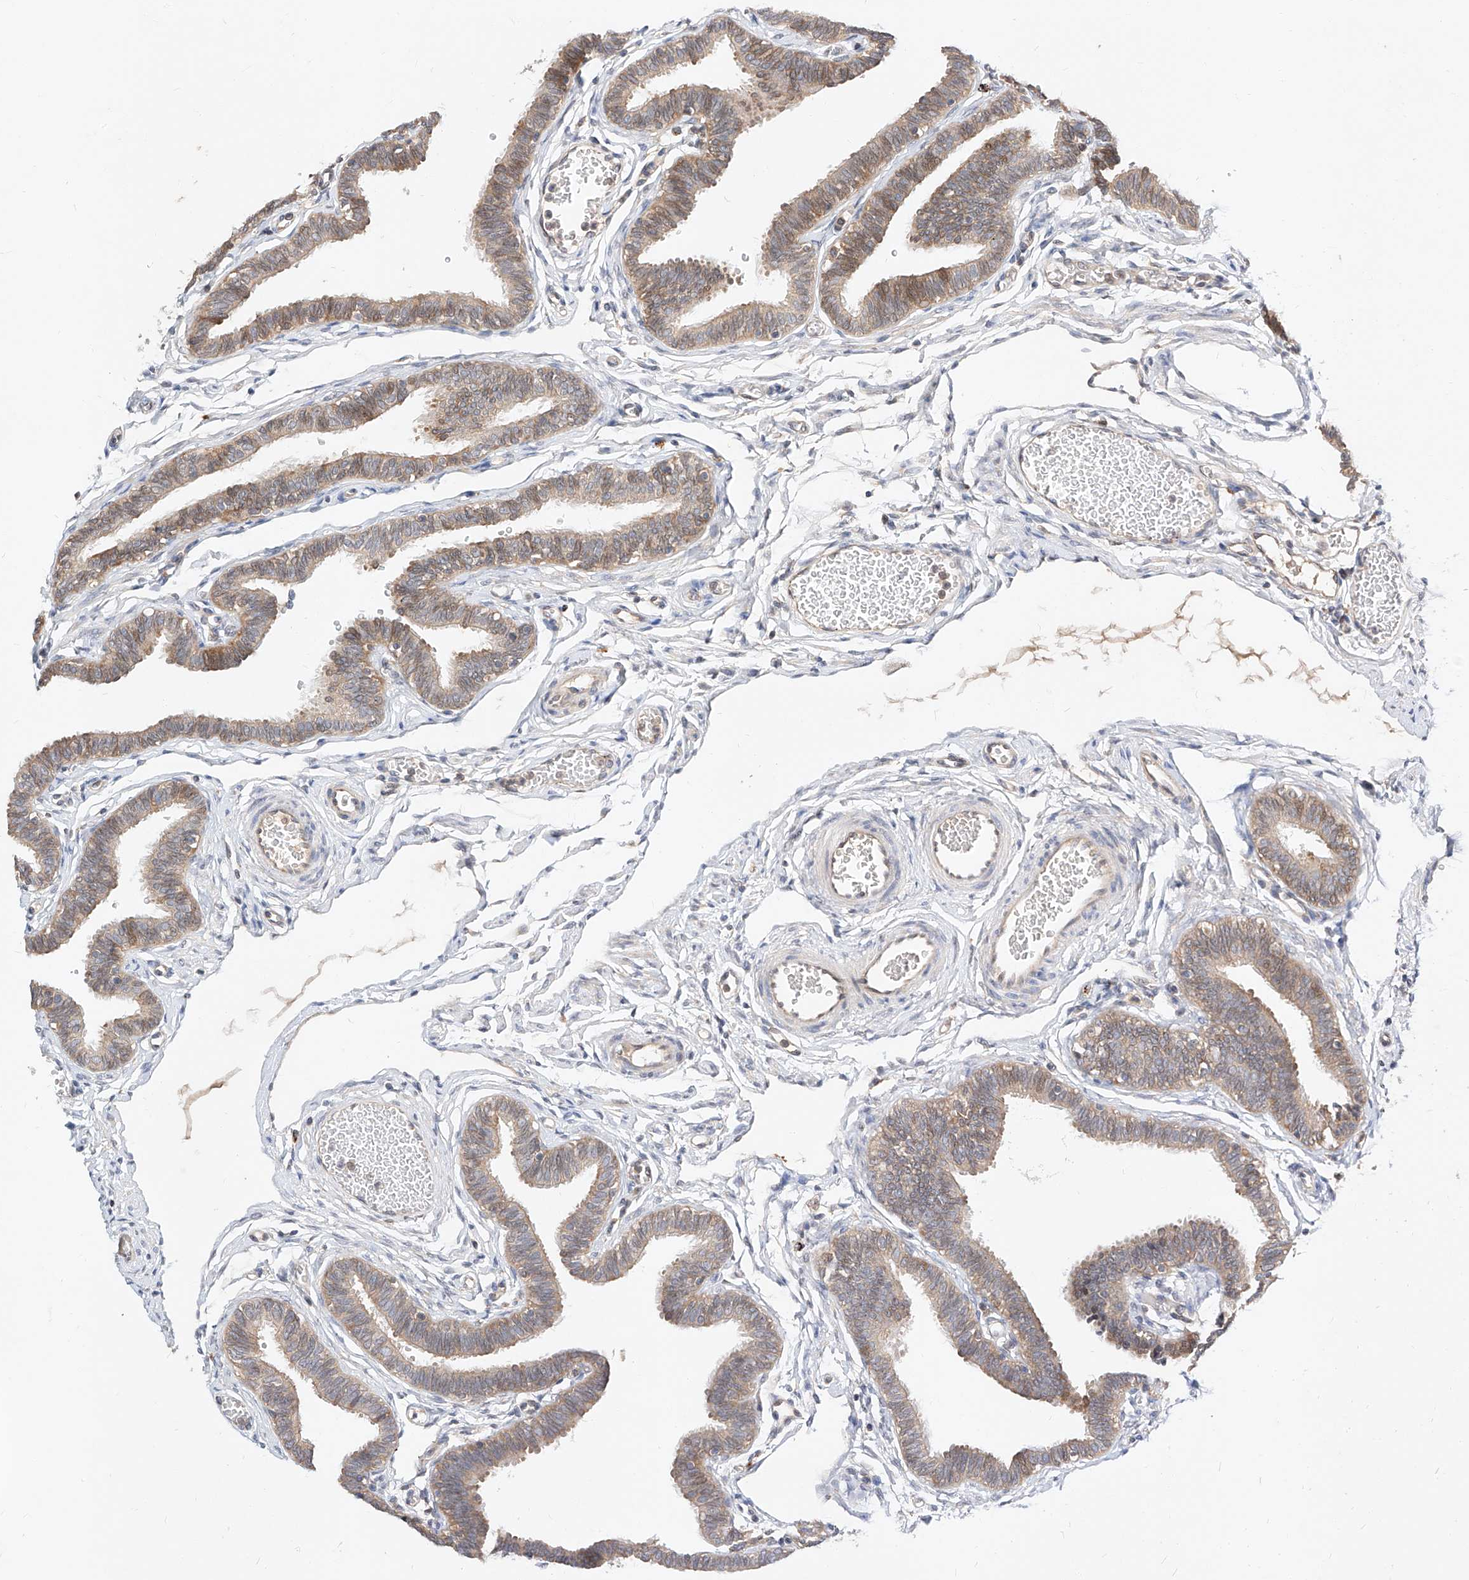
{"staining": {"intensity": "moderate", "quantity": ">75%", "location": "cytoplasmic/membranous"}, "tissue": "fallopian tube", "cell_type": "Glandular cells", "image_type": "normal", "snomed": [{"axis": "morphology", "description": "Normal tissue, NOS"}, {"axis": "topography", "description": "Fallopian tube"}, {"axis": "topography", "description": "Ovary"}], "caption": "High-magnification brightfield microscopy of unremarkable fallopian tube stained with DAB (brown) and counterstained with hematoxylin (blue). glandular cells exhibit moderate cytoplasmic/membranous expression is identified in about>75% of cells.", "gene": "DIRAS3", "patient": {"sex": "female", "age": 23}}